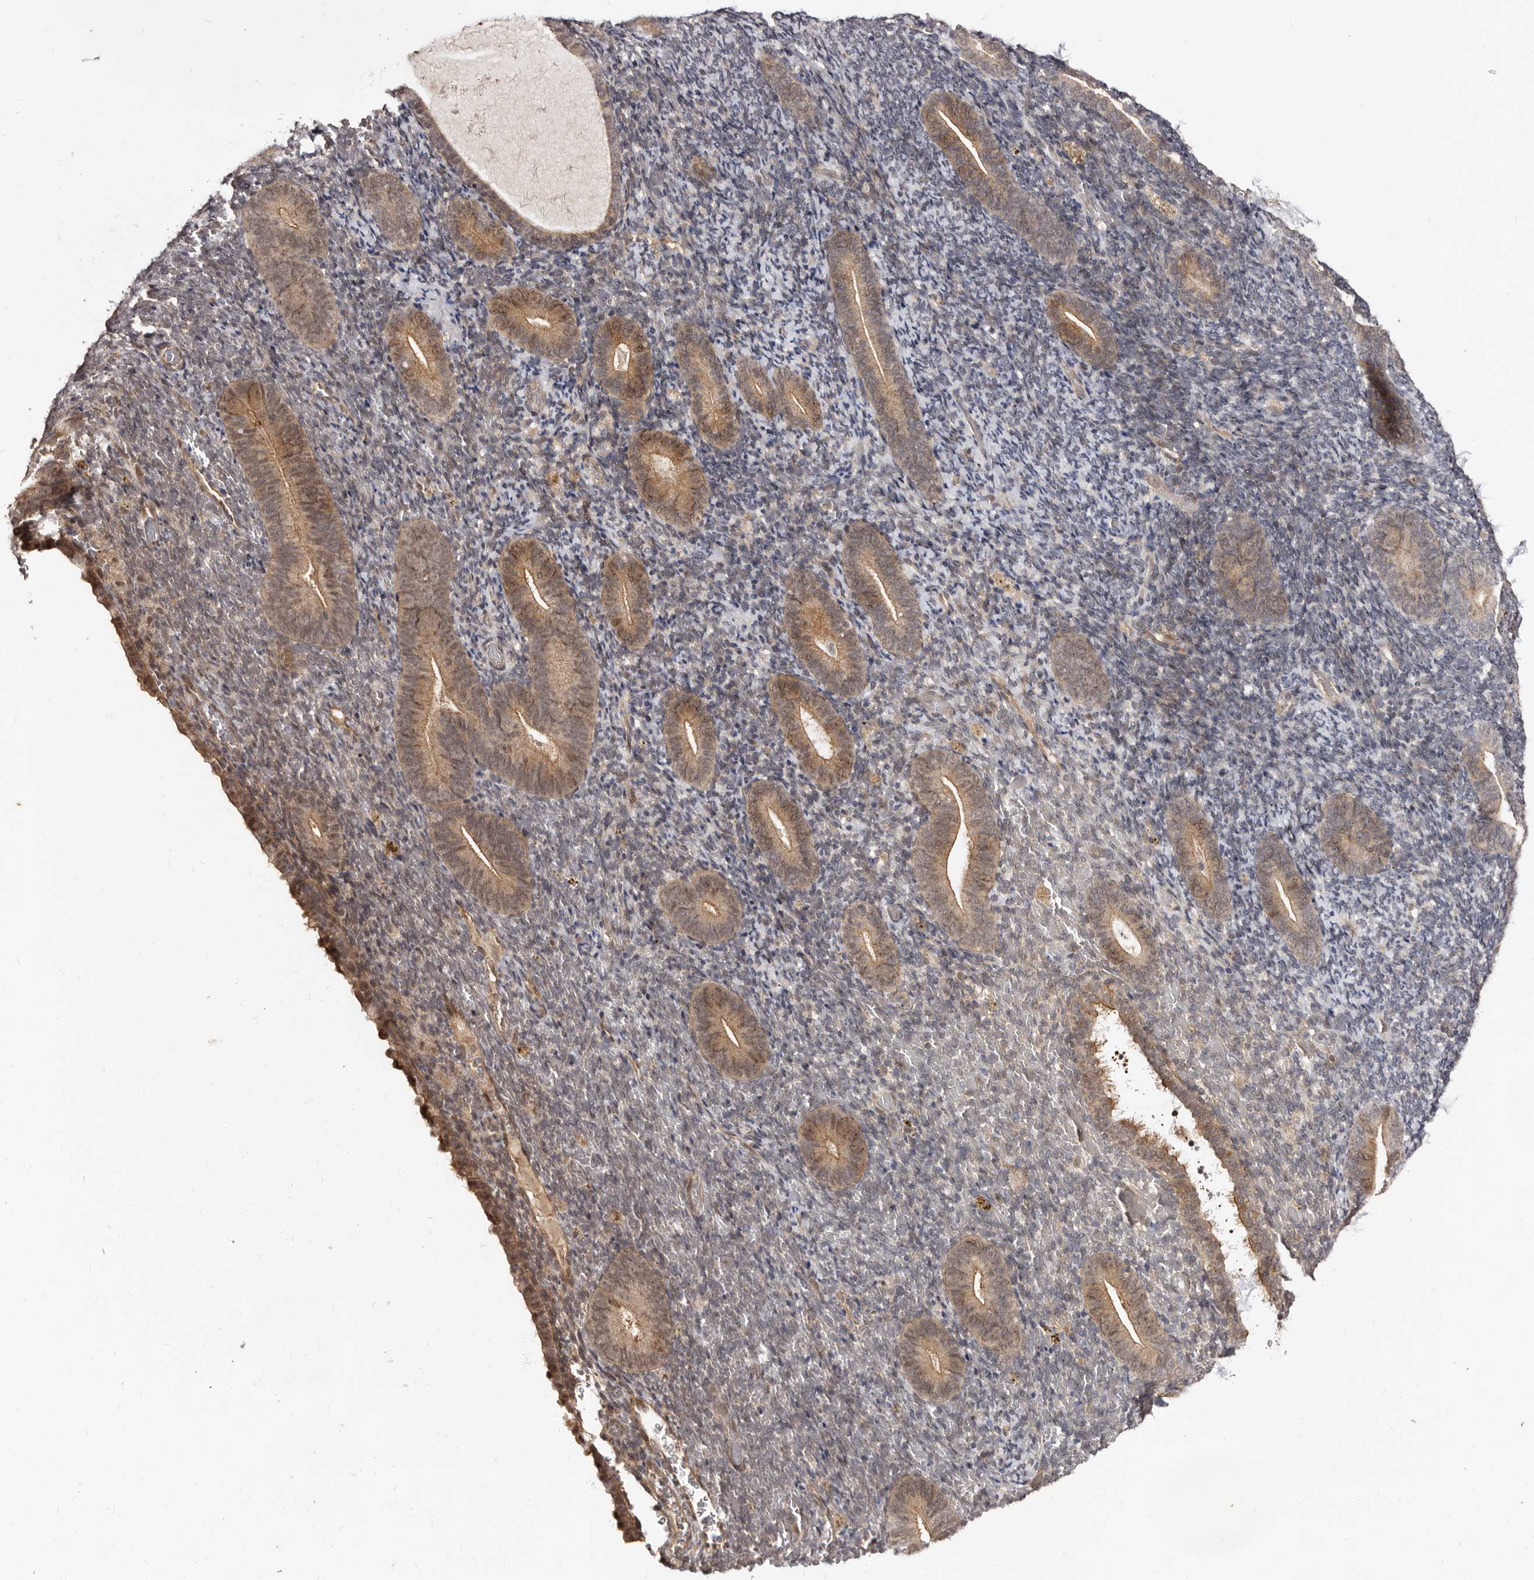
{"staining": {"intensity": "weak", "quantity": "<25%", "location": "cytoplasmic/membranous"}, "tissue": "endometrium", "cell_type": "Cells in endometrial stroma", "image_type": "normal", "snomed": [{"axis": "morphology", "description": "Normal tissue, NOS"}, {"axis": "topography", "description": "Endometrium"}], "caption": "DAB immunohistochemical staining of normal endometrium shows no significant expression in cells in endometrial stroma.", "gene": "TBC1D22B", "patient": {"sex": "female", "age": 51}}